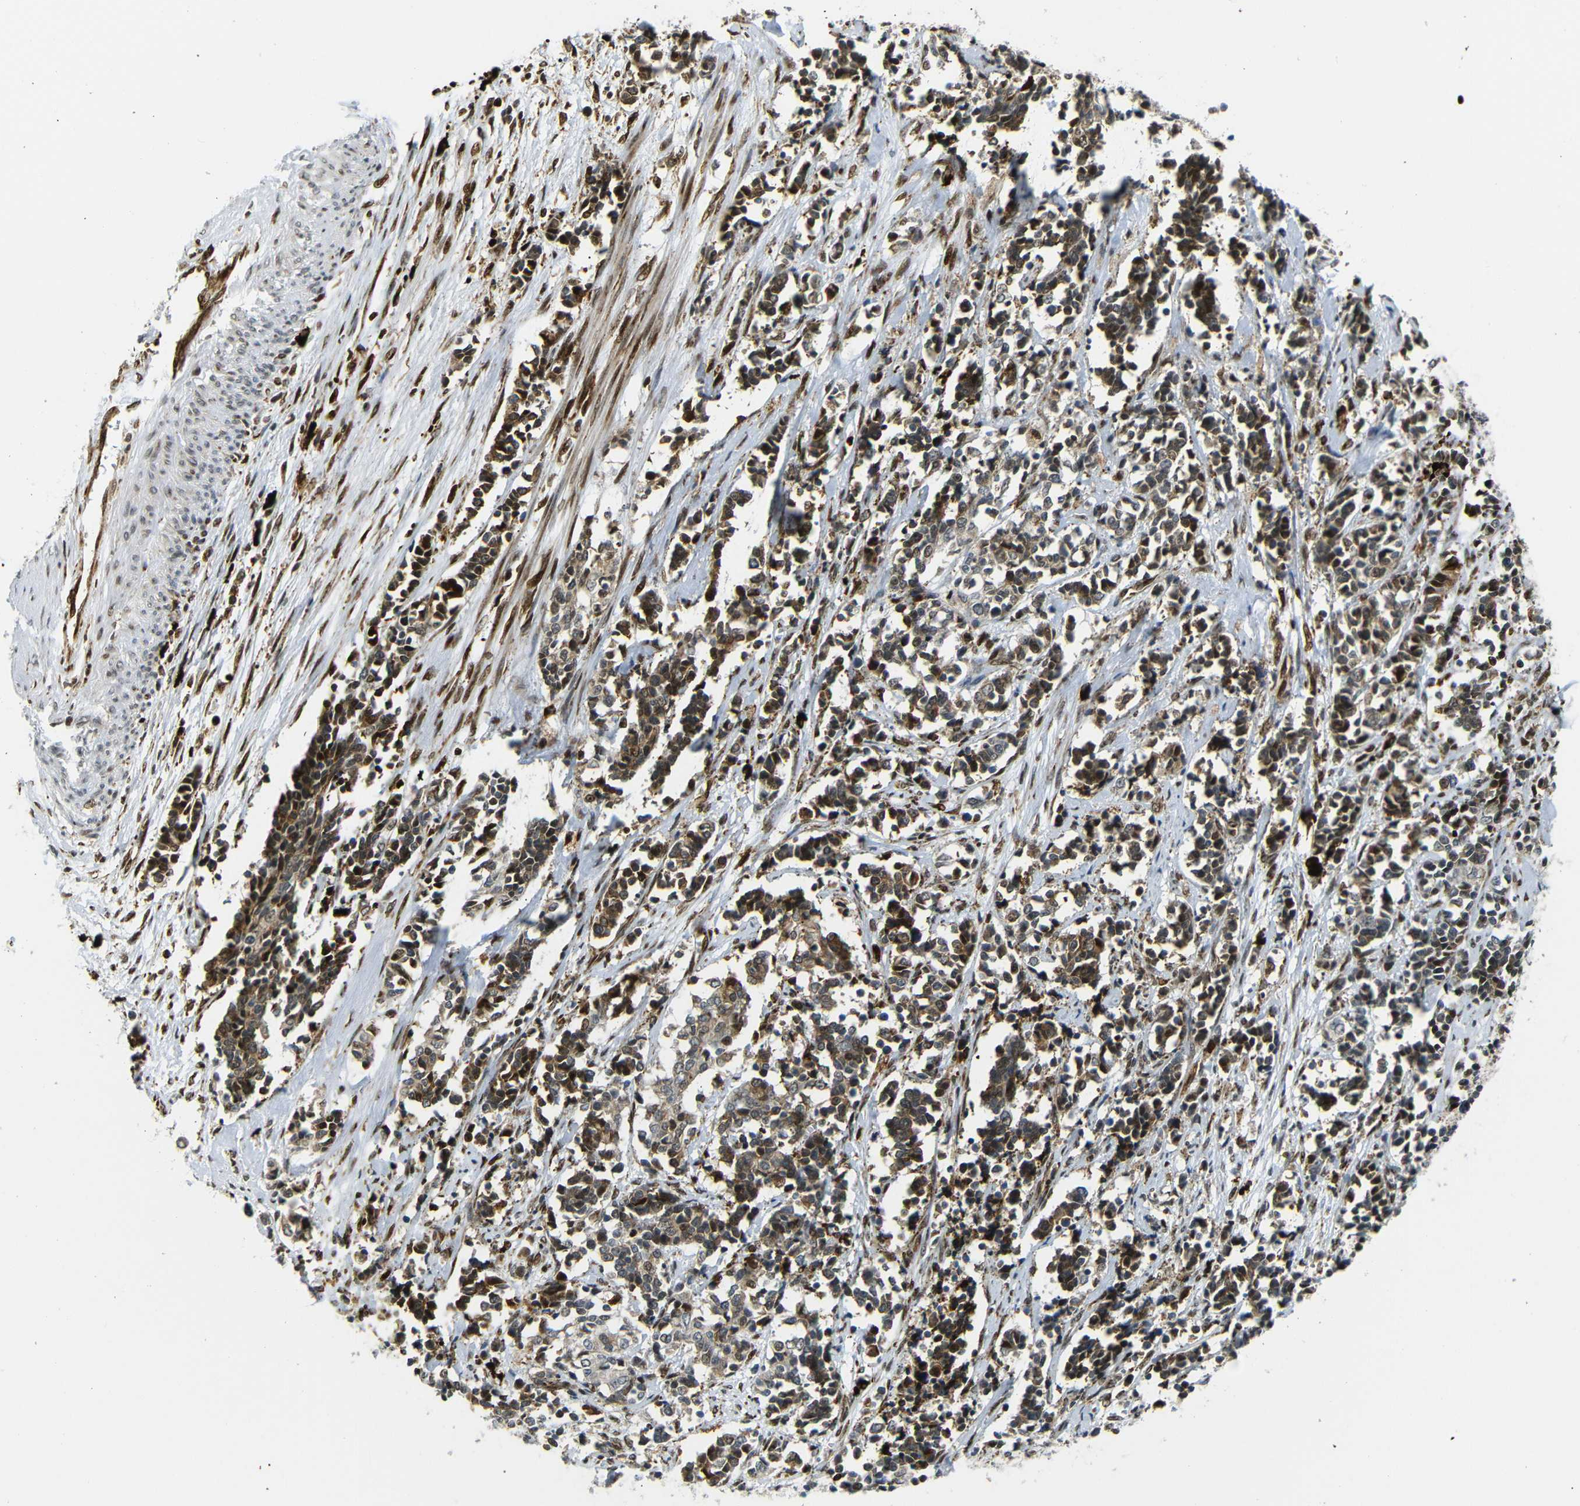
{"staining": {"intensity": "moderate", "quantity": ">75%", "location": "cytoplasmic/membranous"}, "tissue": "cervical cancer", "cell_type": "Tumor cells", "image_type": "cancer", "snomed": [{"axis": "morphology", "description": "Squamous cell carcinoma, NOS"}, {"axis": "topography", "description": "Cervix"}], "caption": "This is an image of immunohistochemistry (IHC) staining of squamous cell carcinoma (cervical), which shows moderate staining in the cytoplasmic/membranous of tumor cells.", "gene": "SPCS2", "patient": {"sex": "female", "age": 35}}